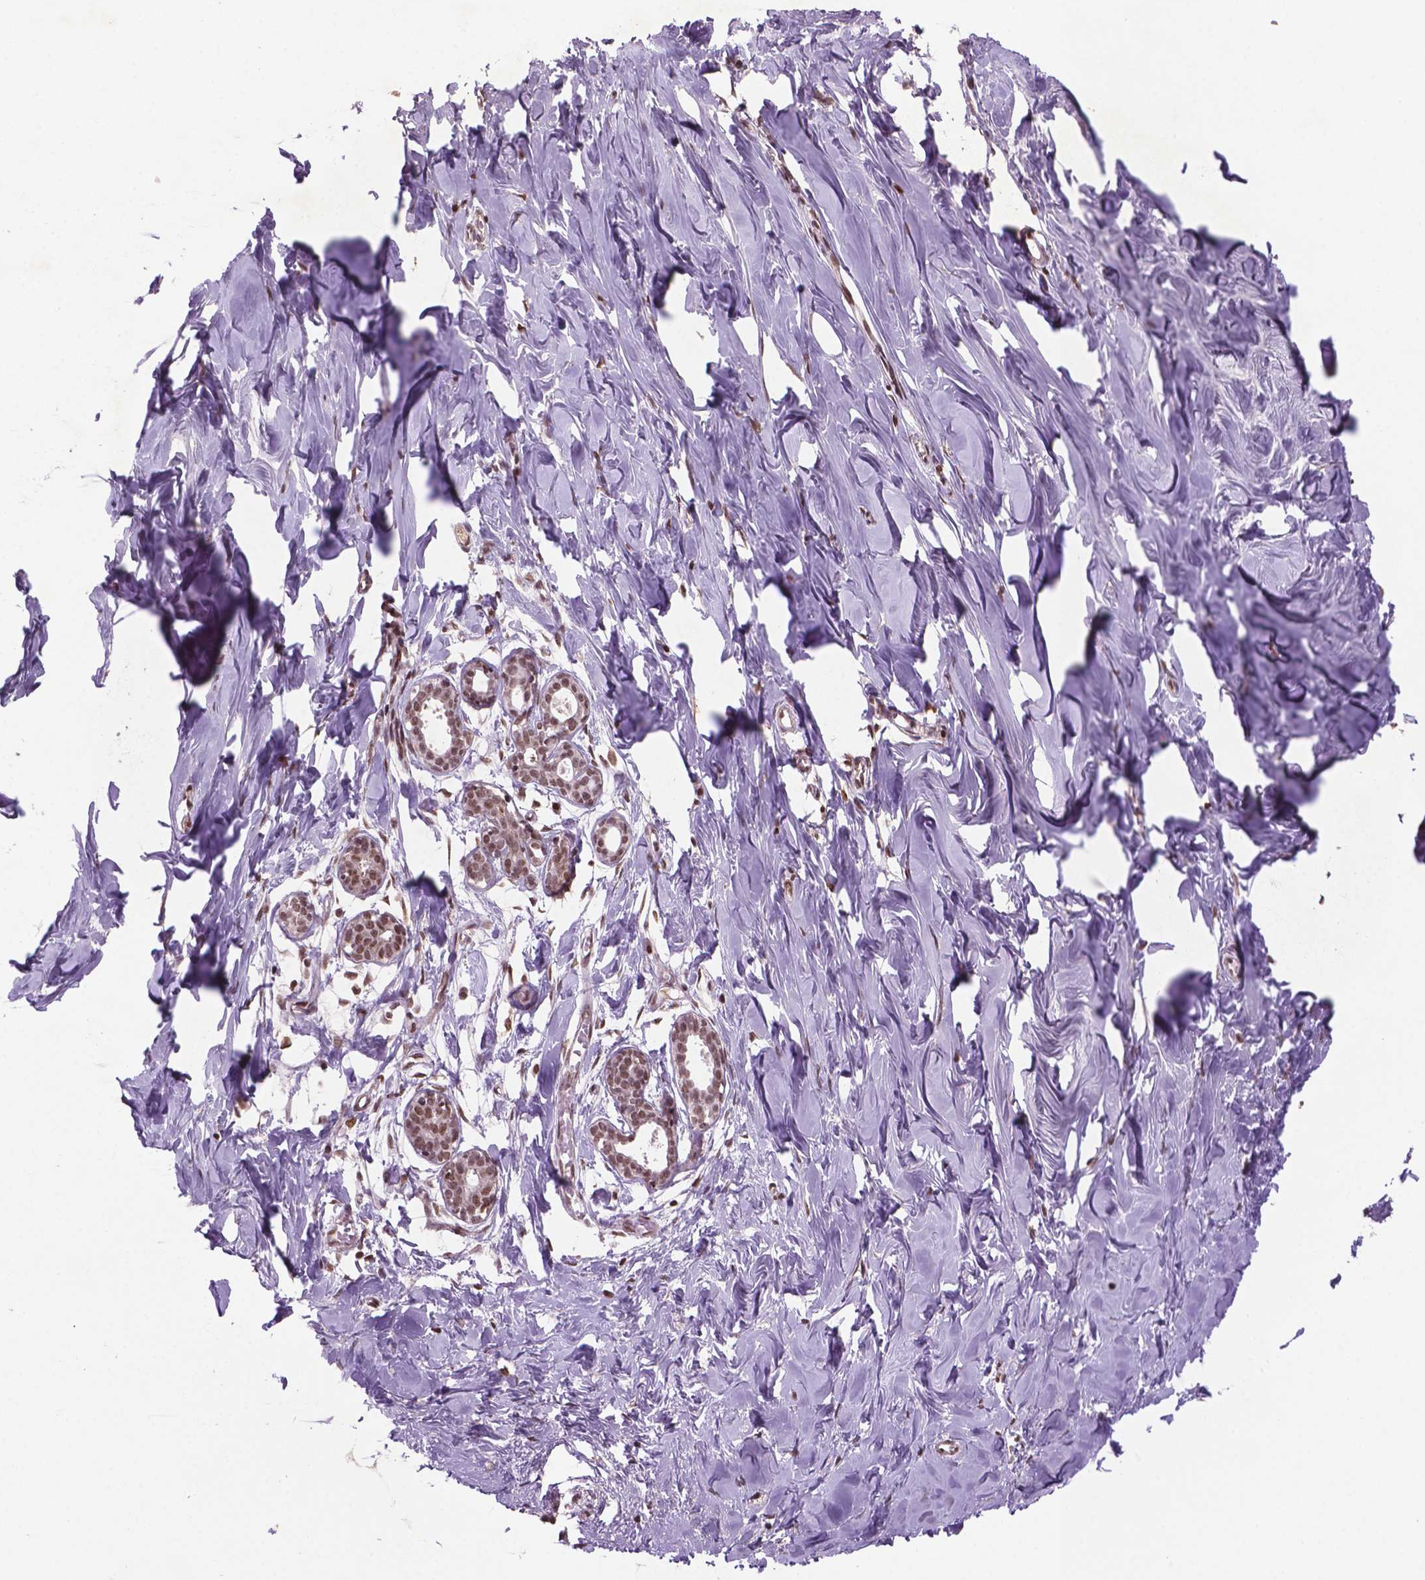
{"staining": {"intensity": "moderate", "quantity": "25%-75%", "location": "nuclear"}, "tissue": "breast", "cell_type": "Adipocytes", "image_type": "normal", "snomed": [{"axis": "morphology", "description": "Normal tissue, NOS"}, {"axis": "topography", "description": "Breast"}], "caption": "Moderate nuclear expression for a protein is seen in approximately 25%-75% of adipocytes of benign breast using immunohistochemistry.", "gene": "SIRT6", "patient": {"sex": "female", "age": 27}}